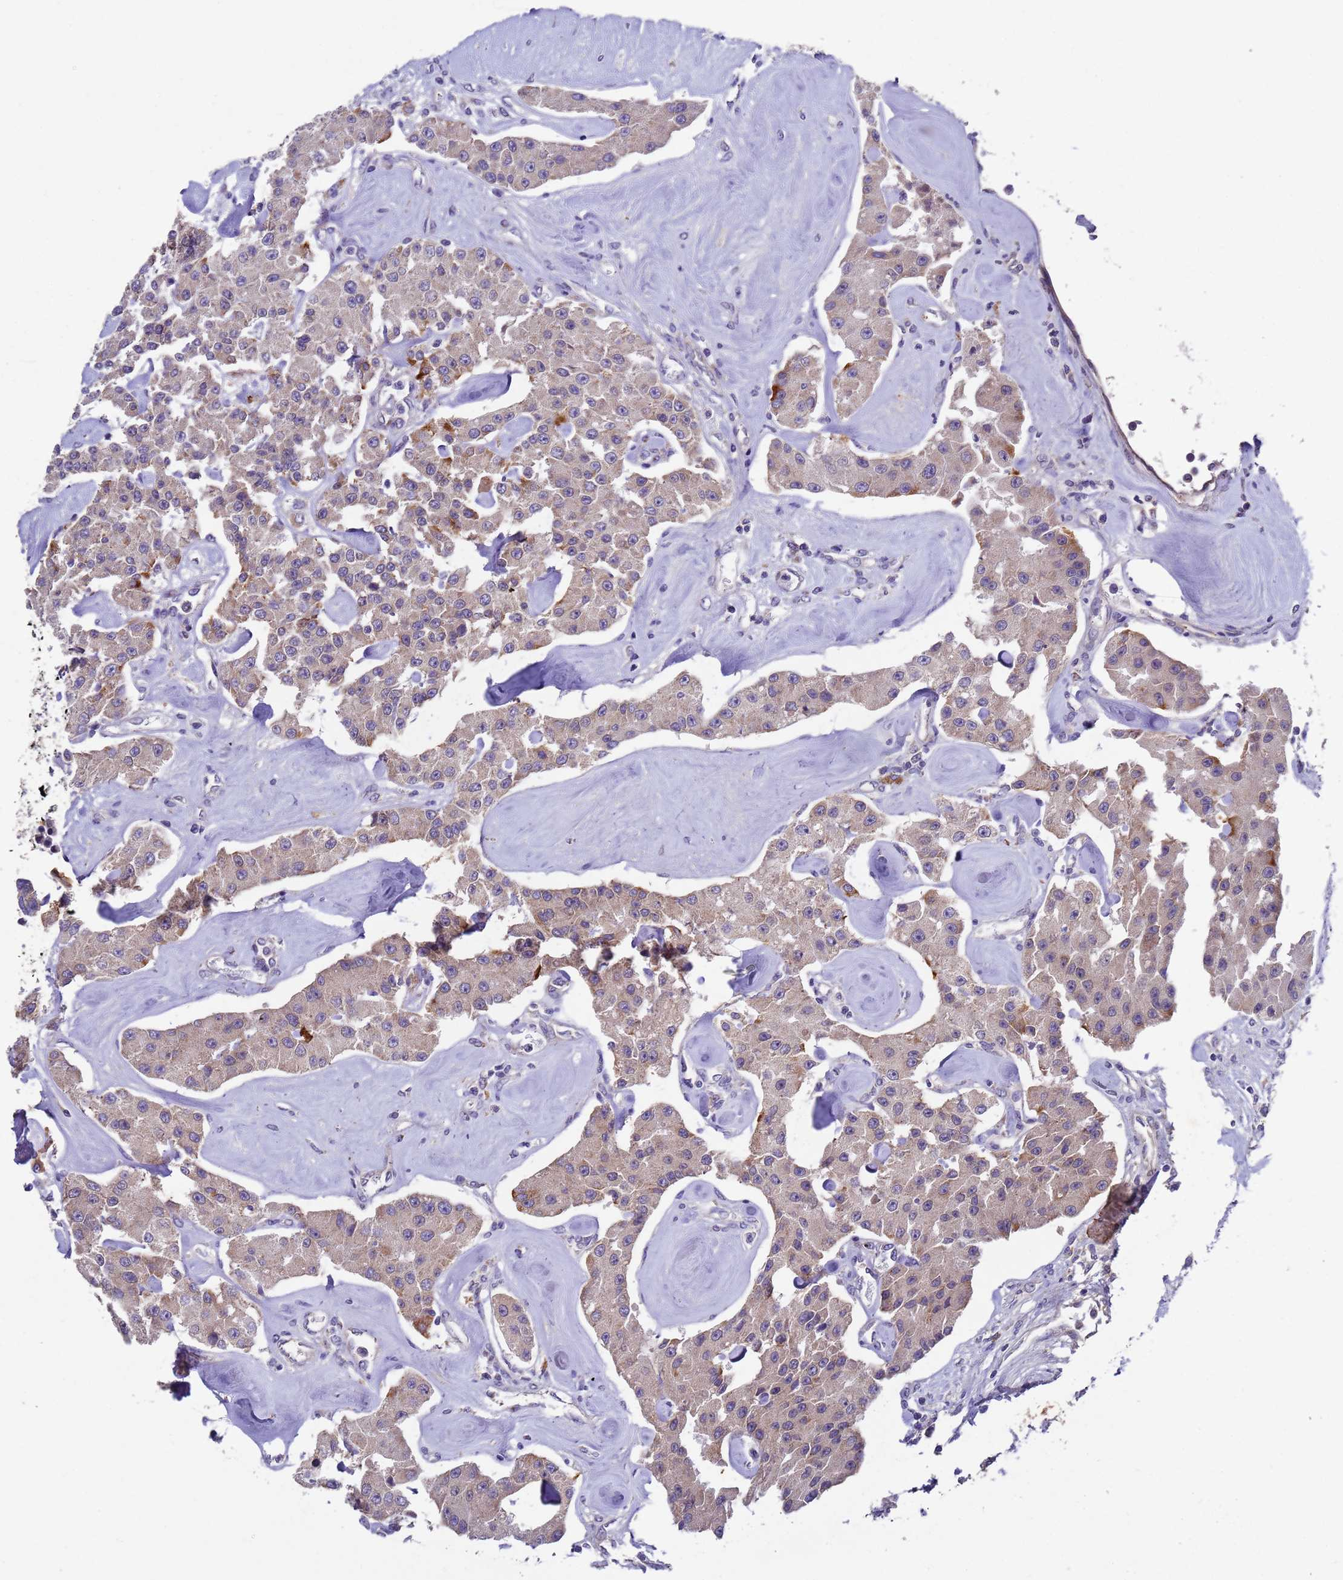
{"staining": {"intensity": "weak", "quantity": ">75%", "location": "cytoplasmic/membranous"}, "tissue": "carcinoid", "cell_type": "Tumor cells", "image_type": "cancer", "snomed": [{"axis": "morphology", "description": "Carcinoid, malignant, NOS"}, {"axis": "topography", "description": "Pancreas"}], "caption": "The image displays a brown stain indicating the presence of a protein in the cytoplasmic/membranous of tumor cells in carcinoid.", "gene": "DCAF12L2", "patient": {"sex": "male", "age": 41}}